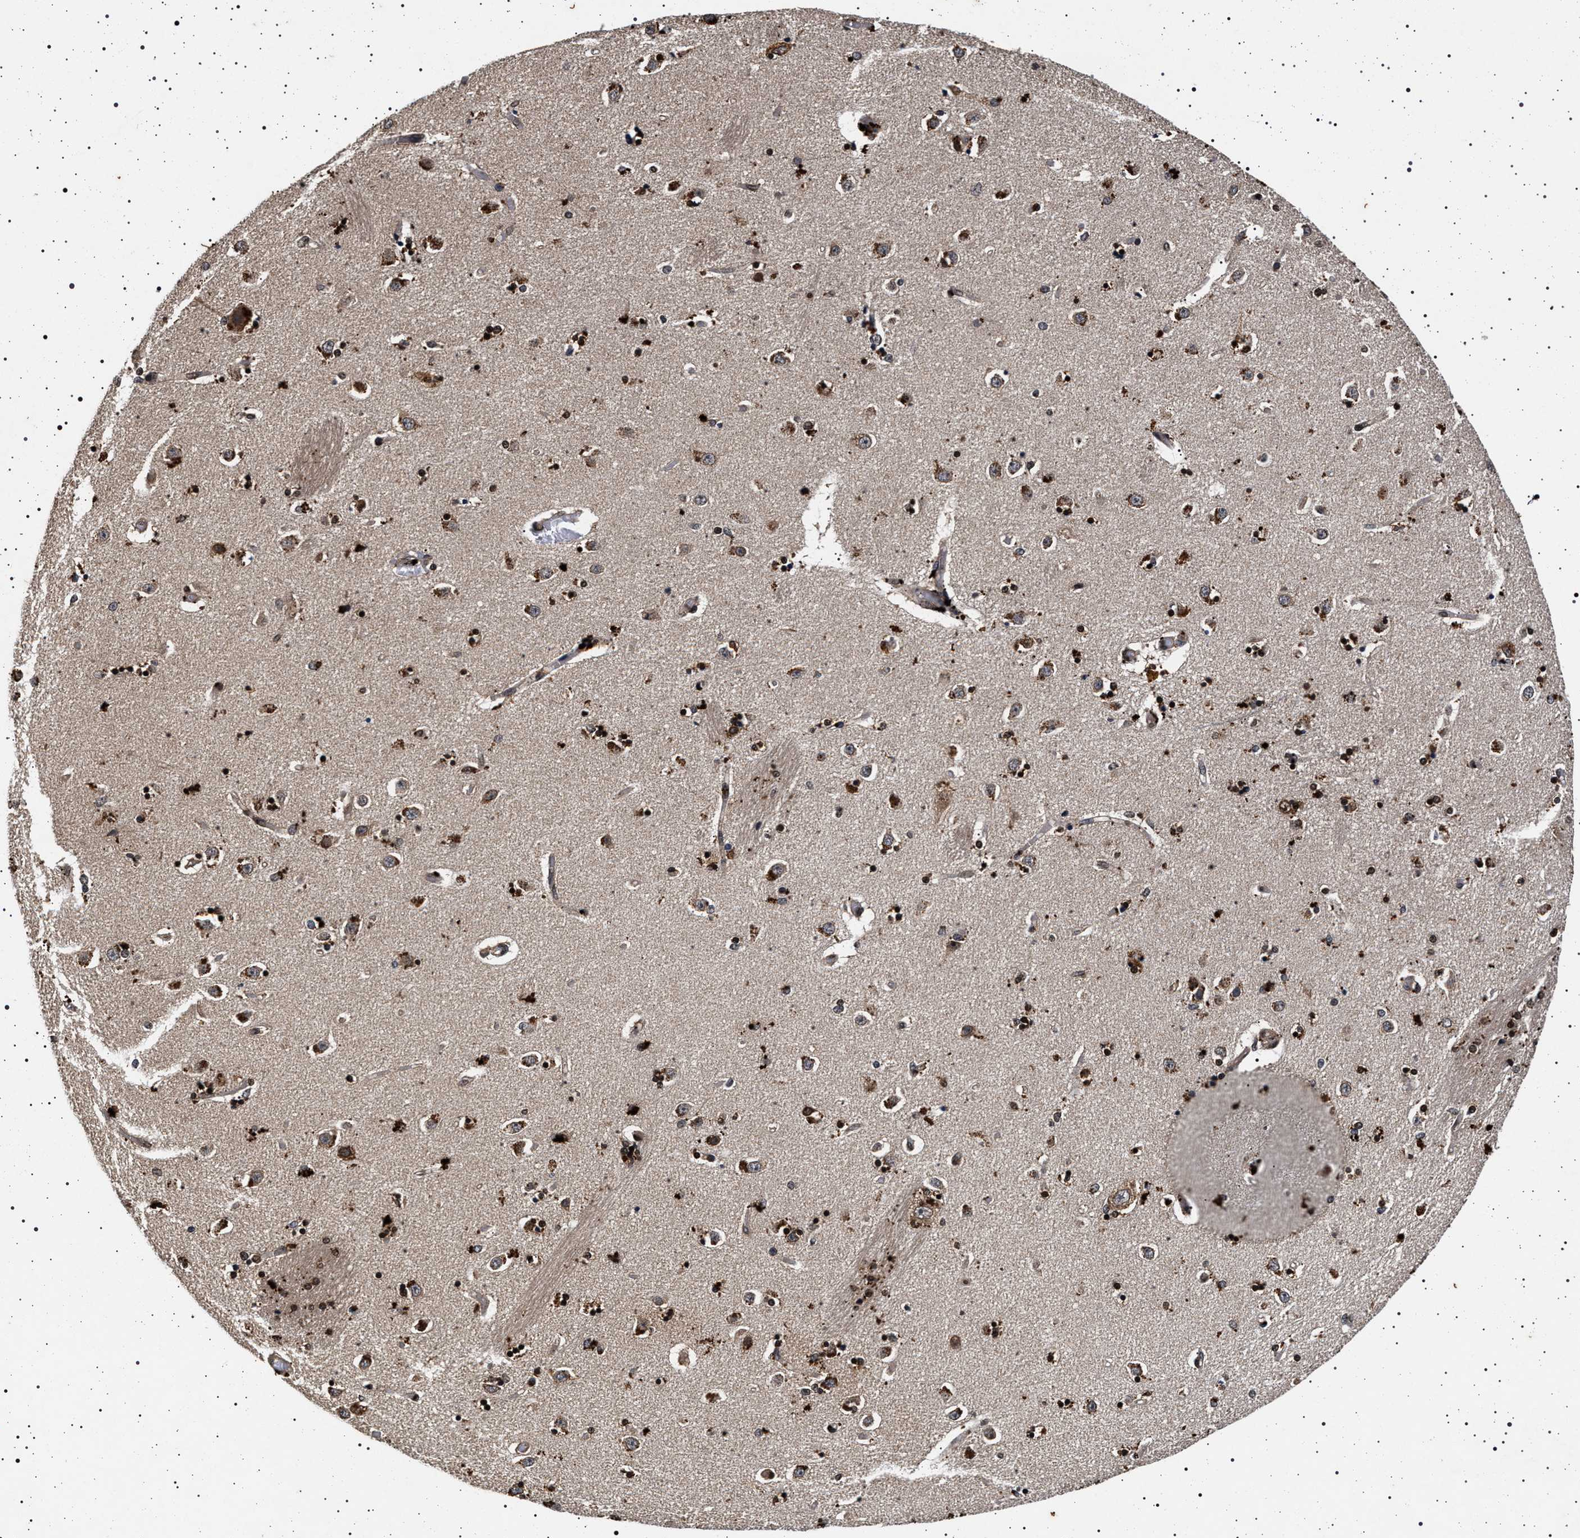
{"staining": {"intensity": "strong", "quantity": ">75%", "location": "nuclear"}, "tissue": "caudate", "cell_type": "Glial cells", "image_type": "normal", "snomed": [{"axis": "morphology", "description": "Normal tissue, NOS"}, {"axis": "topography", "description": "Lateral ventricle wall"}], "caption": "IHC staining of normal caudate, which exhibits high levels of strong nuclear staining in about >75% of glial cells indicating strong nuclear protein positivity. The staining was performed using DAB (3,3'-diaminobenzidine) (brown) for protein detection and nuclei were counterstained in hematoxylin (blue).", "gene": "CDKN1B", "patient": {"sex": "female", "age": 54}}